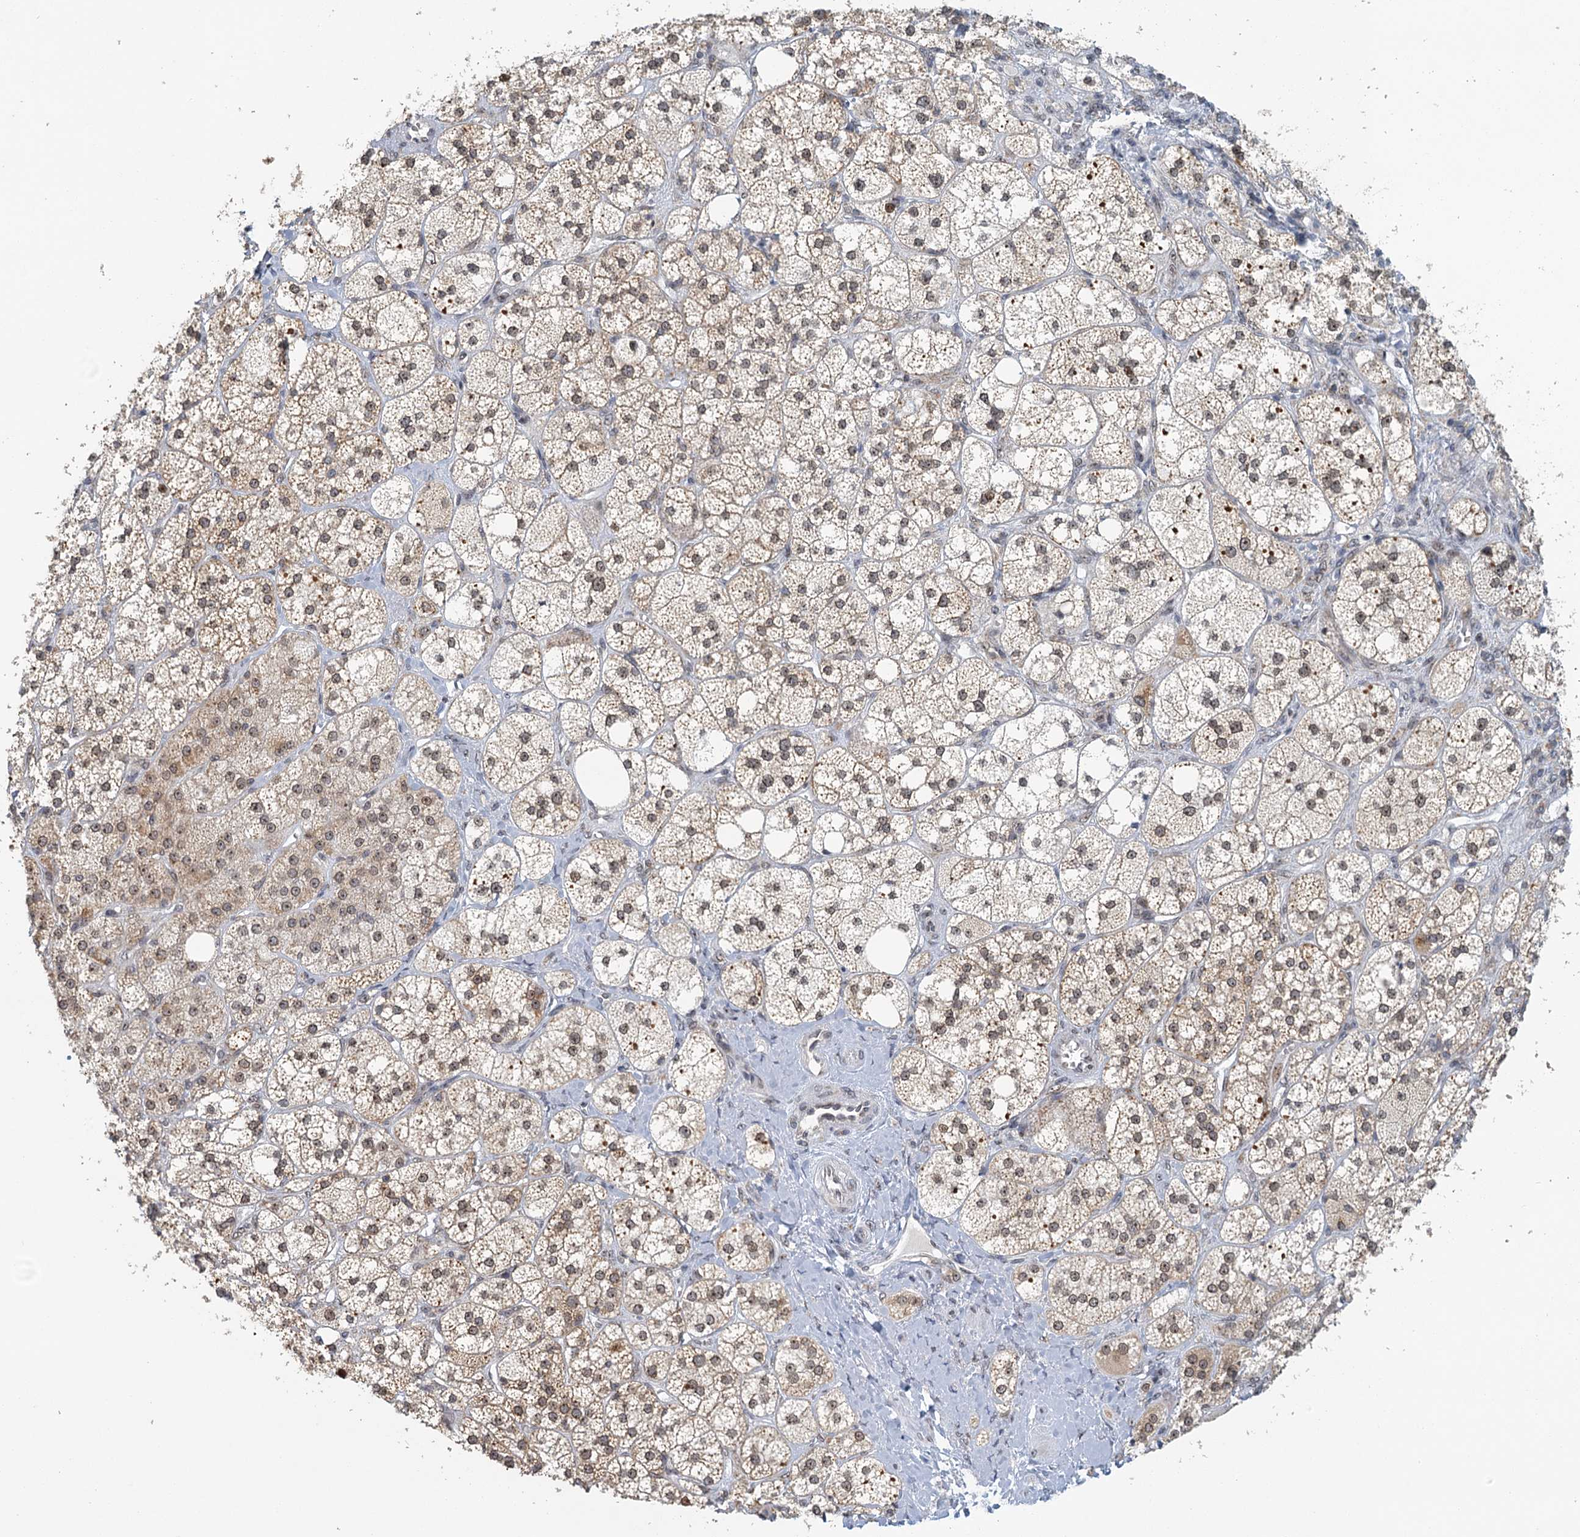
{"staining": {"intensity": "moderate", "quantity": "25%-75%", "location": "cytoplasmic/membranous,nuclear"}, "tissue": "adrenal gland", "cell_type": "Glandular cells", "image_type": "normal", "snomed": [{"axis": "morphology", "description": "Normal tissue, NOS"}, {"axis": "topography", "description": "Adrenal gland"}], "caption": "There is medium levels of moderate cytoplasmic/membranous,nuclear expression in glandular cells of unremarkable adrenal gland, as demonstrated by immunohistochemical staining (brown color).", "gene": "TREX1", "patient": {"sex": "male", "age": 61}}